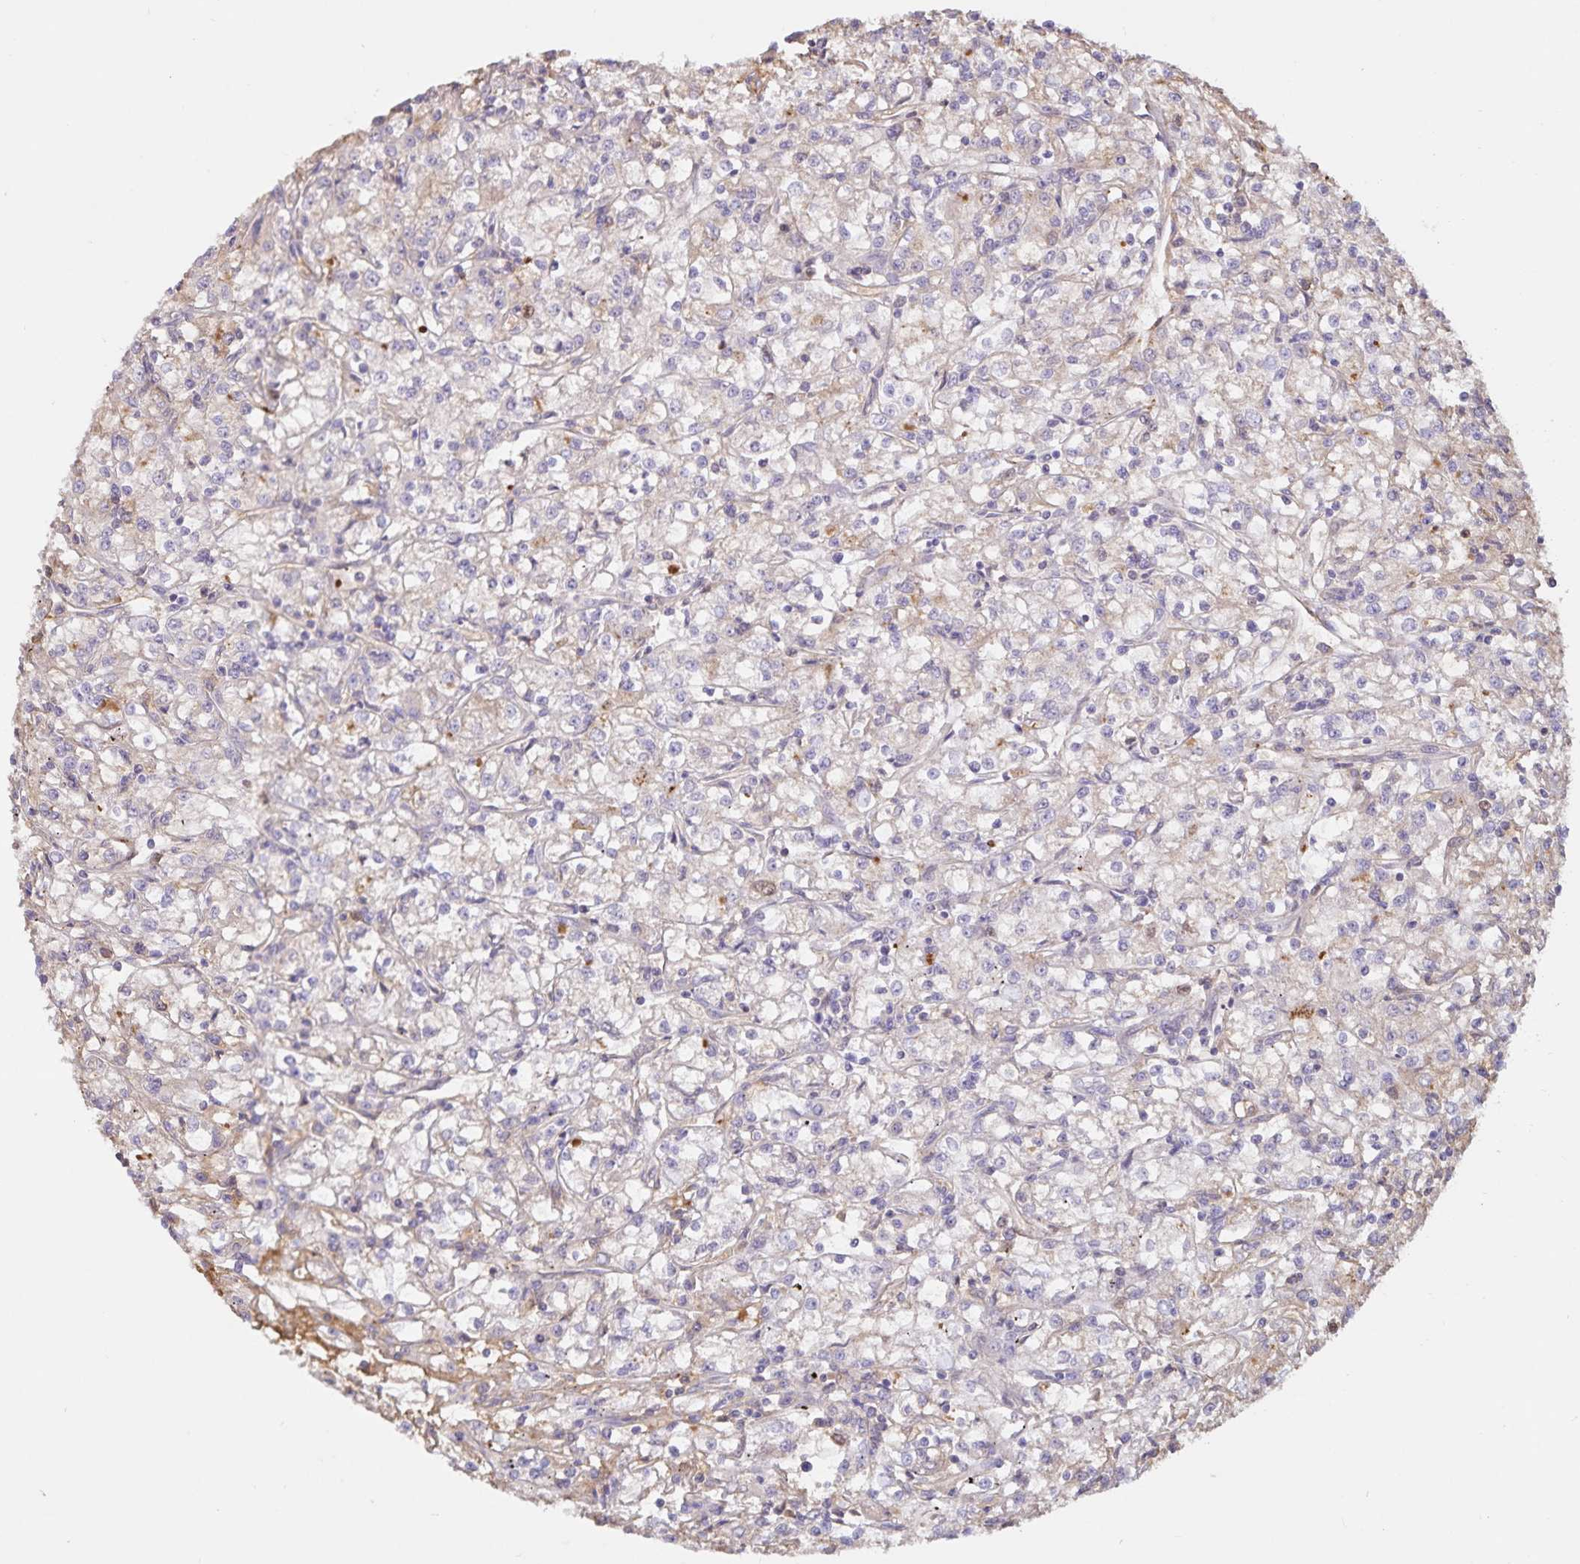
{"staining": {"intensity": "weak", "quantity": "<25%", "location": "cytoplasmic/membranous"}, "tissue": "renal cancer", "cell_type": "Tumor cells", "image_type": "cancer", "snomed": [{"axis": "morphology", "description": "Adenocarcinoma, NOS"}, {"axis": "topography", "description": "Kidney"}], "caption": "This is a micrograph of immunohistochemistry staining of renal cancer, which shows no positivity in tumor cells.", "gene": "FGG", "patient": {"sex": "female", "age": 59}}